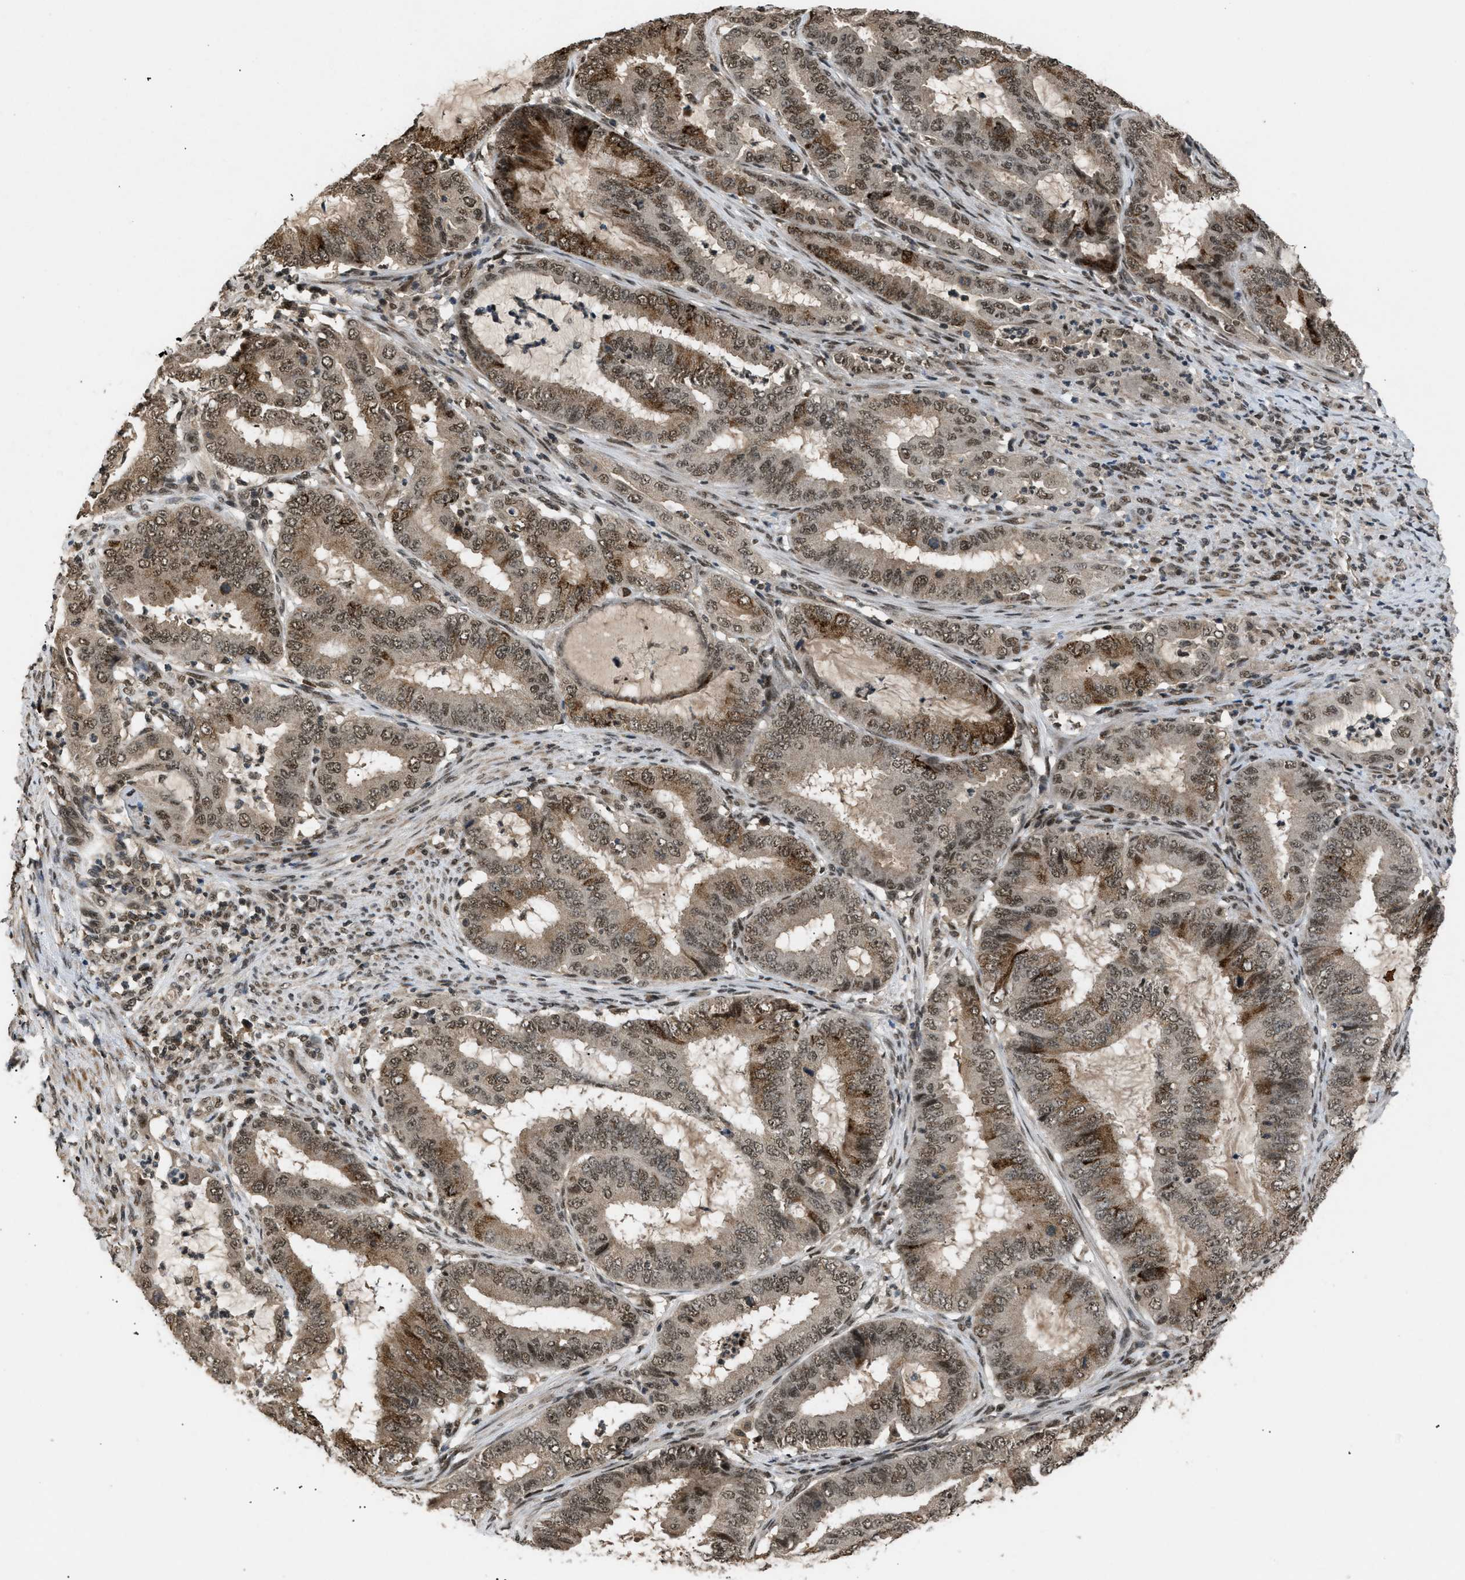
{"staining": {"intensity": "moderate", "quantity": ">75%", "location": "cytoplasmic/membranous,nuclear"}, "tissue": "endometrial cancer", "cell_type": "Tumor cells", "image_type": "cancer", "snomed": [{"axis": "morphology", "description": "Adenocarcinoma, NOS"}, {"axis": "topography", "description": "Endometrium"}], "caption": "Protein staining demonstrates moderate cytoplasmic/membranous and nuclear expression in about >75% of tumor cells in endometrial cancer.", "gene": "RBM5", "patient": {"sex": "female", "age": 70}}